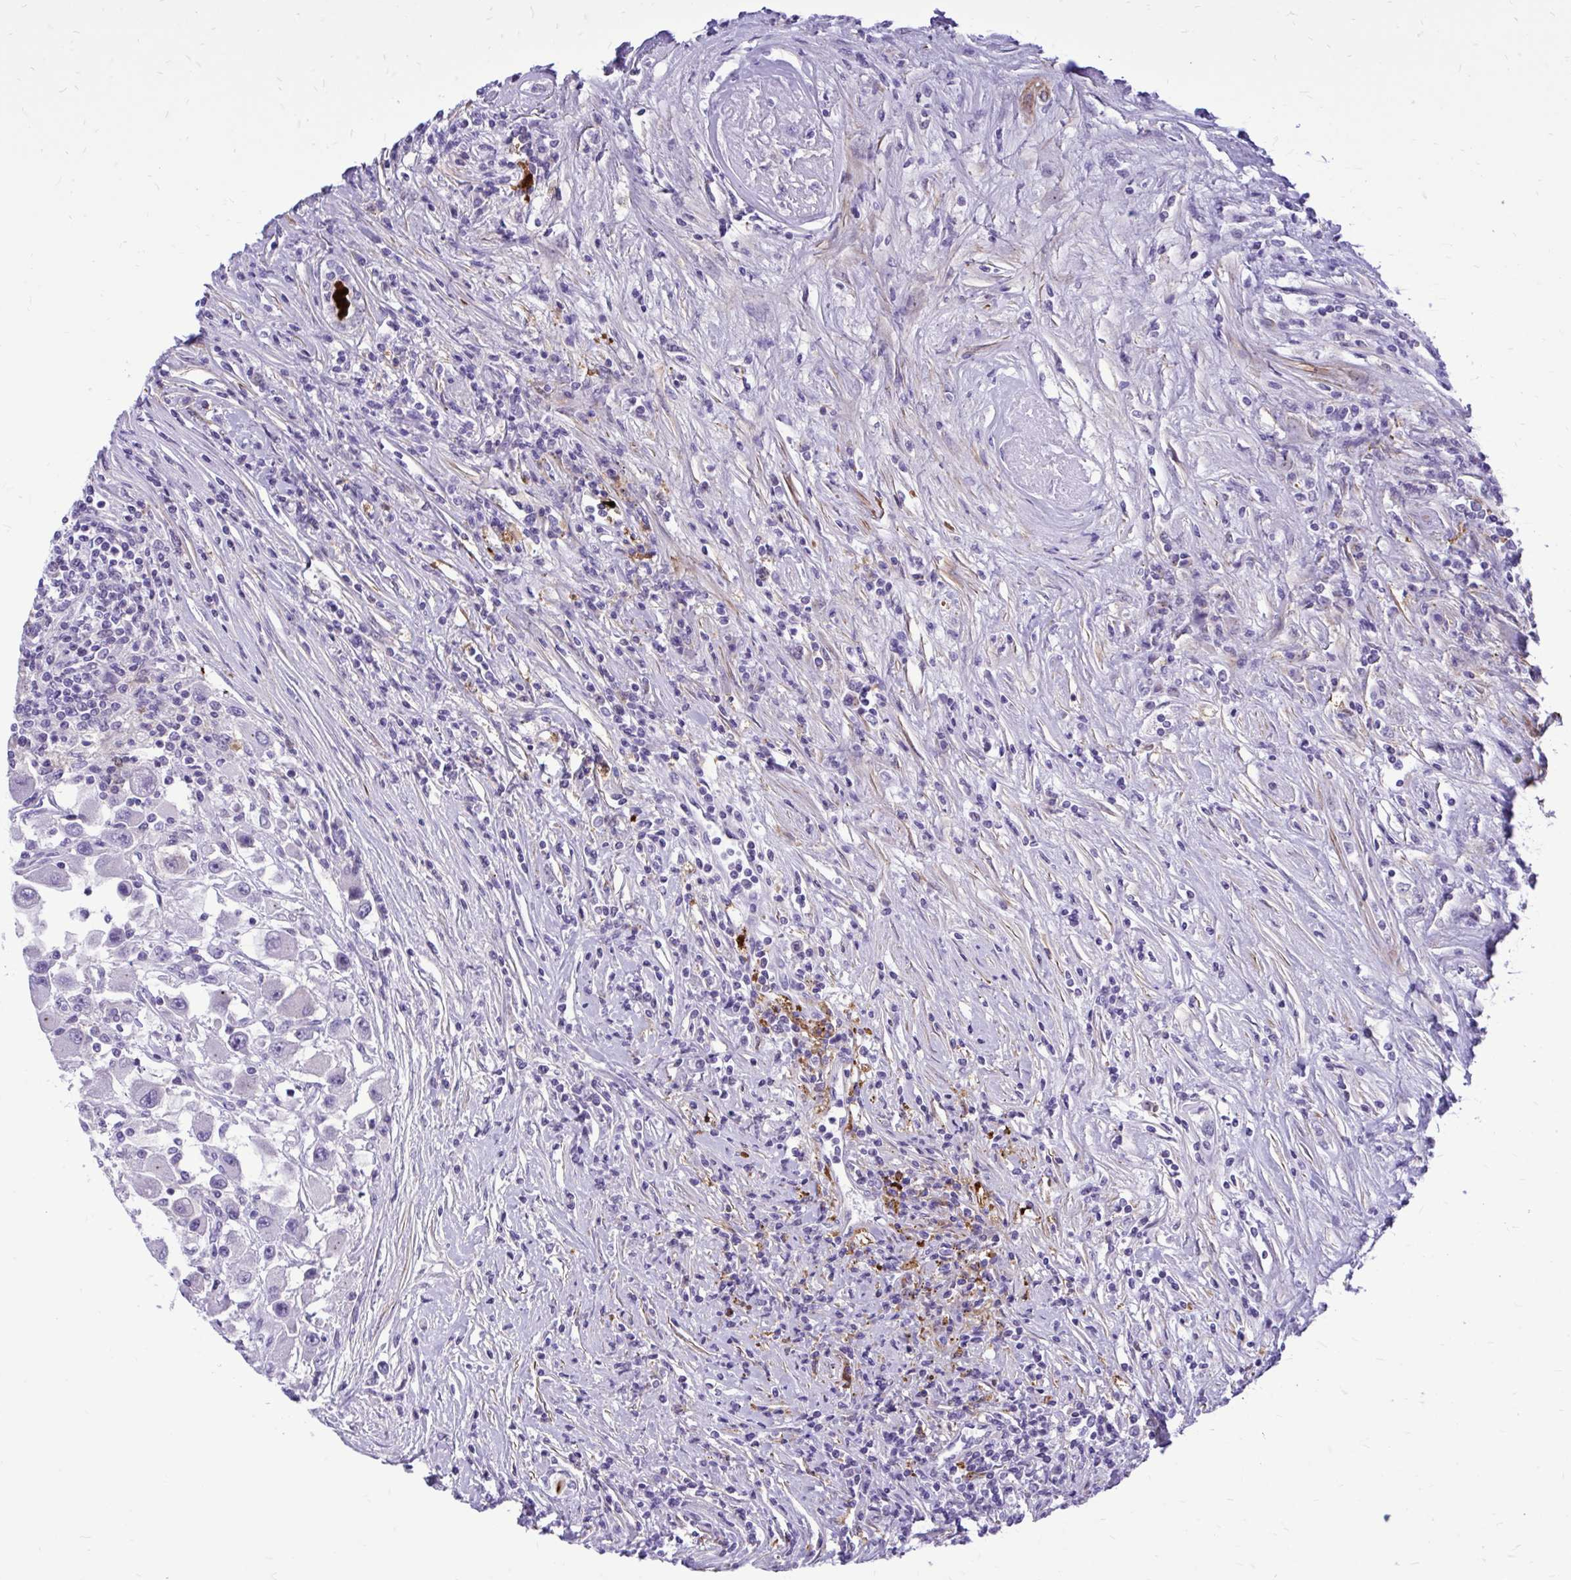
{"staining": {"intensity": "negative", "quantity": "none", "location": "none"}, "tissue": "renal cancer", "cell_type": "Tumor cells", "image_type": "cancer", "snomed": [{"axis": "morphology", "description": "Adenocarcinoma, NOS"}, {"axis": "topography", "description": "Kidney"}], "caption": "DAB immunohistochemical staining of human renal adenocarcinoma displays no significant expression in tumor cells.", "gene": "ZBTB25", "patient": {"sex": "female", "age": 67}}